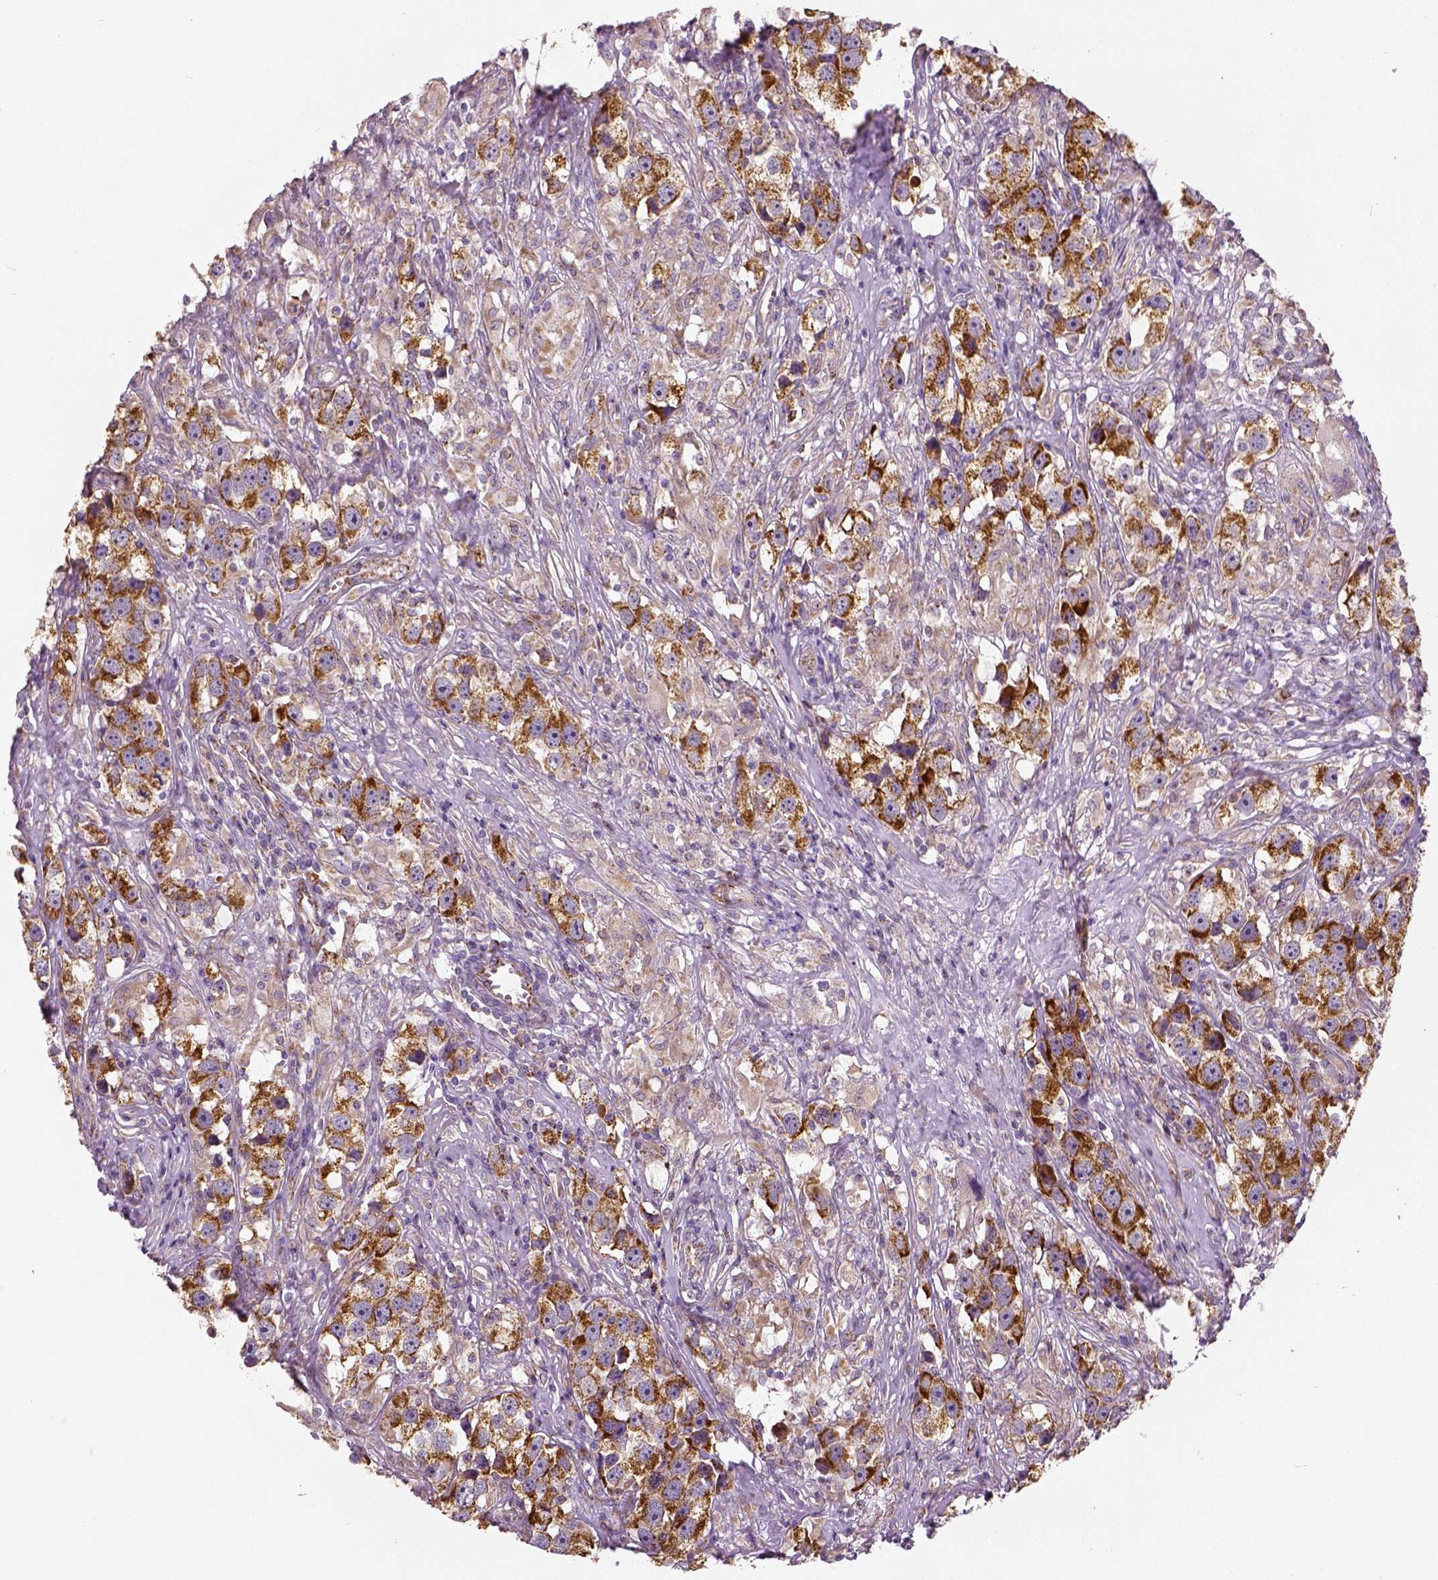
{"staining": {"intensity": "strong", "quantity": "25%-75%", "location": "cytoplasmic/membranous"}, "tissue": "testis cancer", "cell_type": "Tumor cells", "image_type": "cancer", "snomed": [{"axis": "morphology", "description": "Seminoma, NOS"}, {"axis": "topography", "description": "Testis"}], "caption": "High-magnification brightfield microscopy of testis seminoma stained with DAB (3,3'-diaminobenzidine) (brown) and counterstained with hematoxylin (blue). tumor cells exhibit strong cytoplasmic/membranous staining is appreciated in approximately25%-75% of cells. Nuclei are stained in blue.", "gene": "PGAM5", "patient": {"sex": "male", "age": 49}}